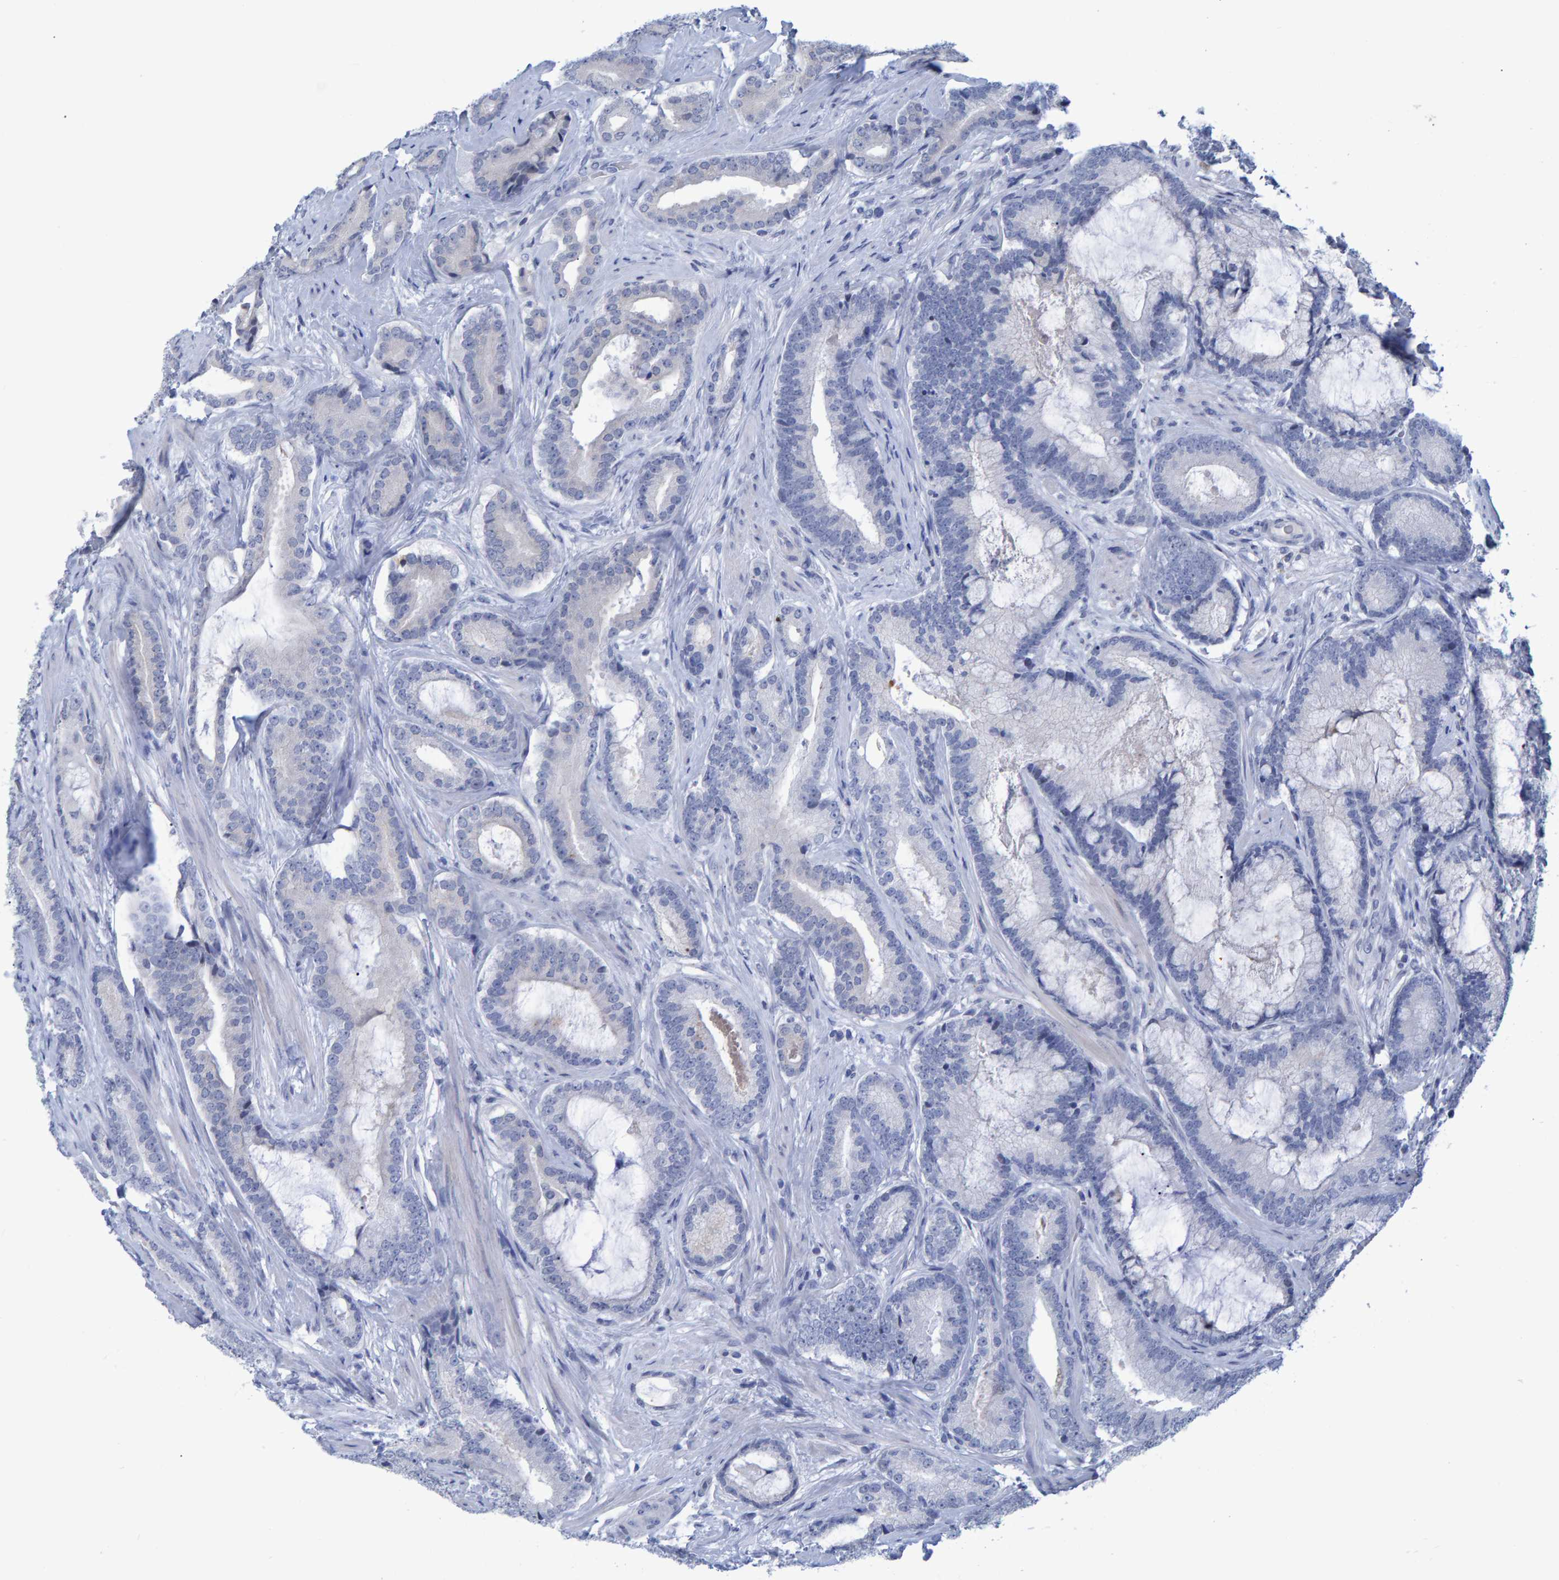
{"staining": {"intensity": "negative", "quantity": "none", "location": "none"}, "tissue": "prostate cancer", "cell_type": "Tumor cells", "image_type": "cancer", "snomed": [{"axis": "morphology", "description": "Adenocarcinoma, High grade"}, {"axis": "topography", "description": "Prostate"}], "caption": "A histopathology image of human adenocarcinoma (high-grade) (prostate) is negative for staining in tumor cells. The staining is performed using DAB brown chromogen with nuclei counter-stained in using hematoxylin.", "gene": "PROCA1", "patient": {"sex": "male", "age": 55}}